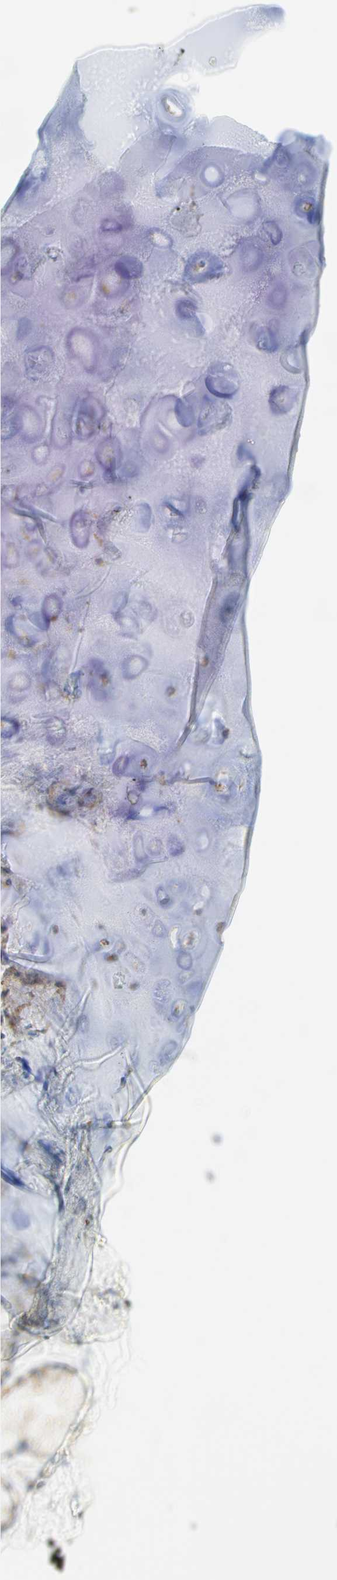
{"staining": {"intensity": "negative", "quantity": "none", "location": "none"}, "tissue": "adipose tissue", "cell_type": "Adipocytes", "image_type": "normal", "snomed": [{"axis": "morphology", "description": "Normal tissue, NOS"}, {"axis": "topography", "description": "Bronchus"}], "caption": "This is a micrograph of IHC staining of unremarkable adipose tissue, which shows no expression in adipocytes. Nuclei are stained in blue.", "gene": "ARMC10", "patient": {"sex": "female", "age": 73}}